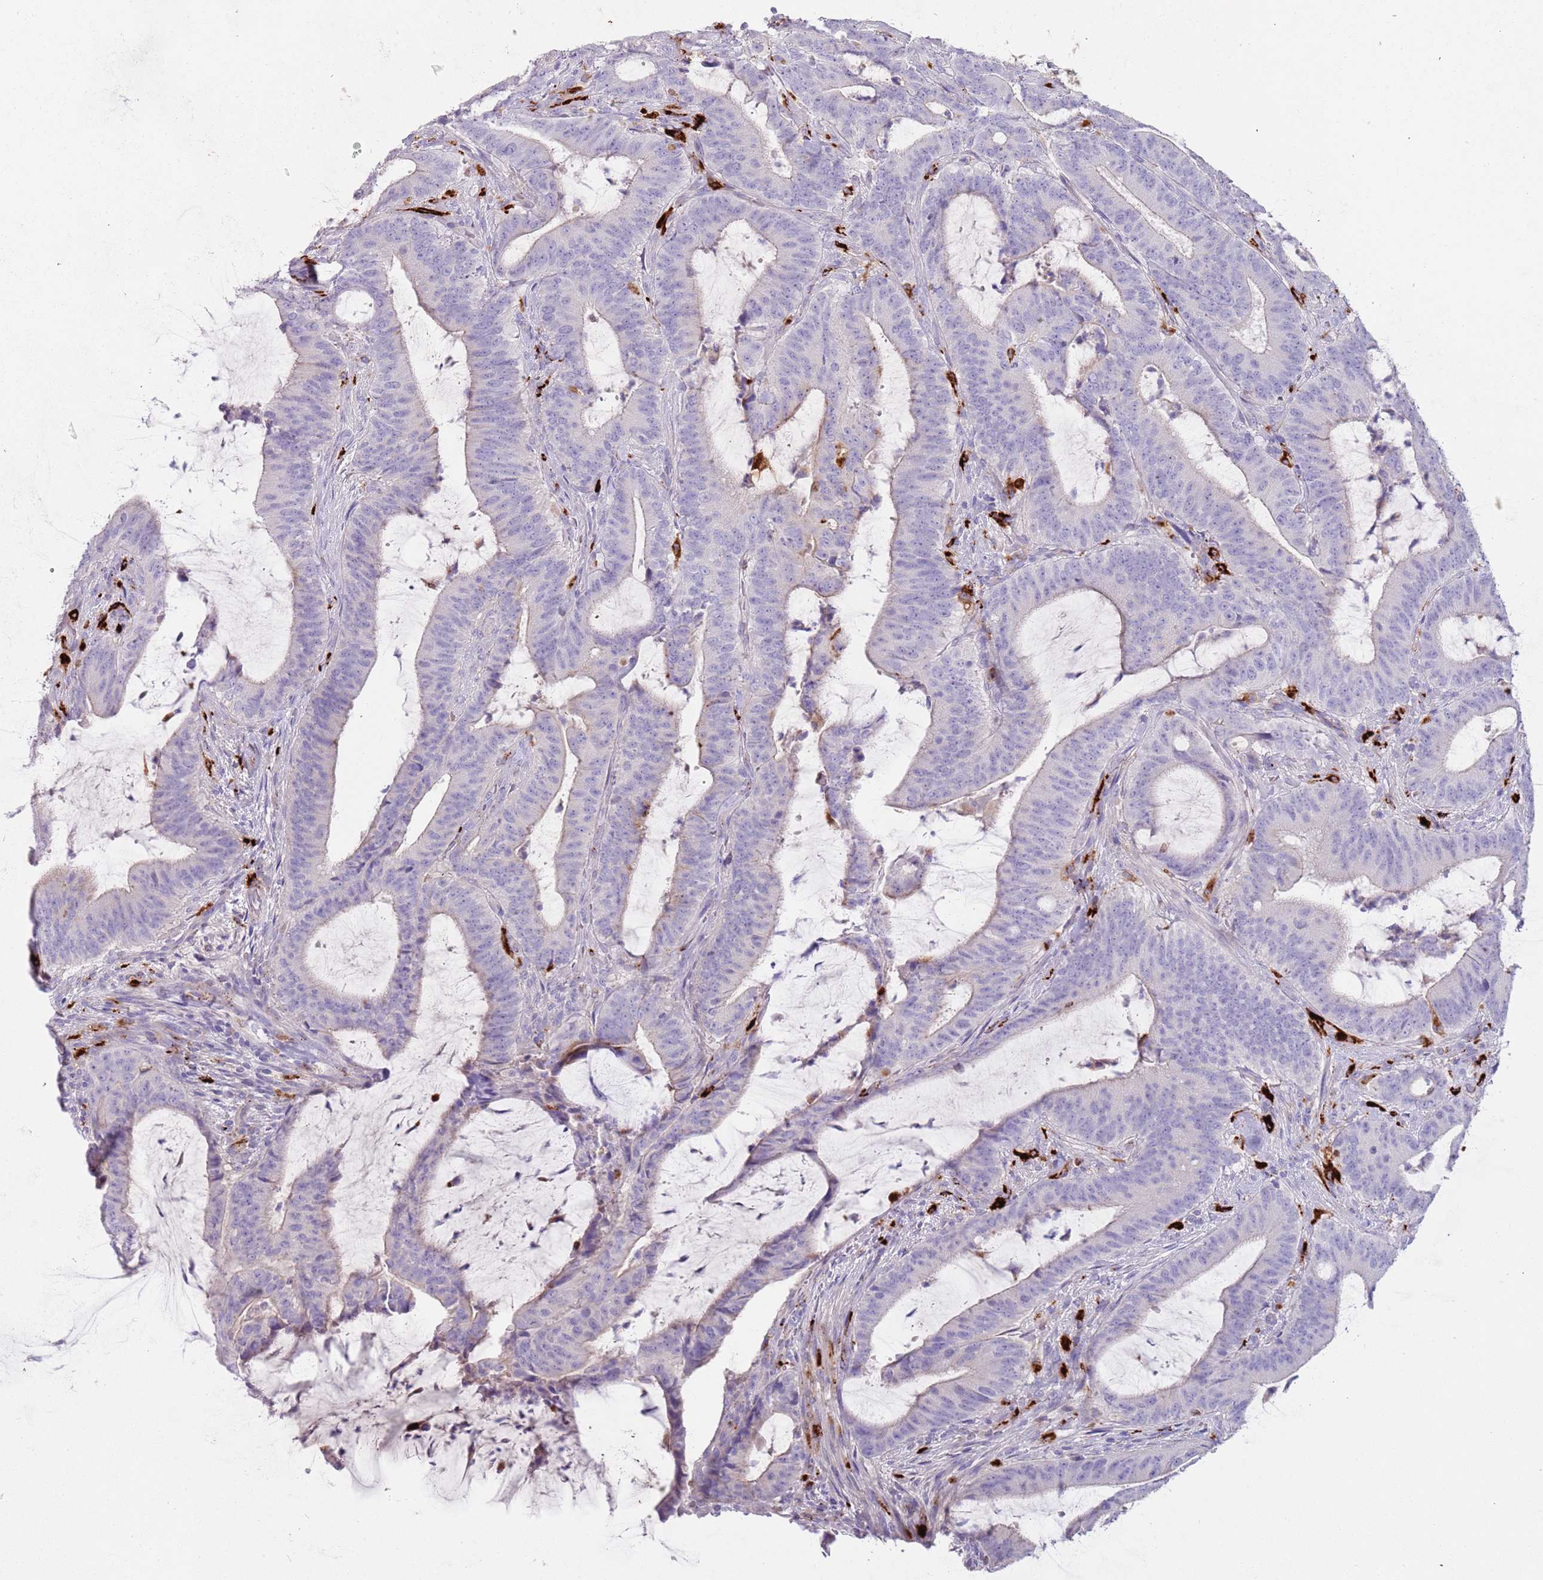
{"staining": {"intensity": "negative", "quantity": "none", "location": "none"}, "tissue": "colorectal cancer", "cell_type": "Tumor cells", "image_type": "cancer", "snomed": [{"axis": "morphology", "description": "Adenocarcinoma, NOS"}, {"axis": "topography", "description": "Colon"}], "caption": "A micrograph of human colorectal cancer (adenocarcinoma) is negative for staining in tumor cells.", "gene": "LRRN3", "patient": {"sex": "female", "age": 43}}